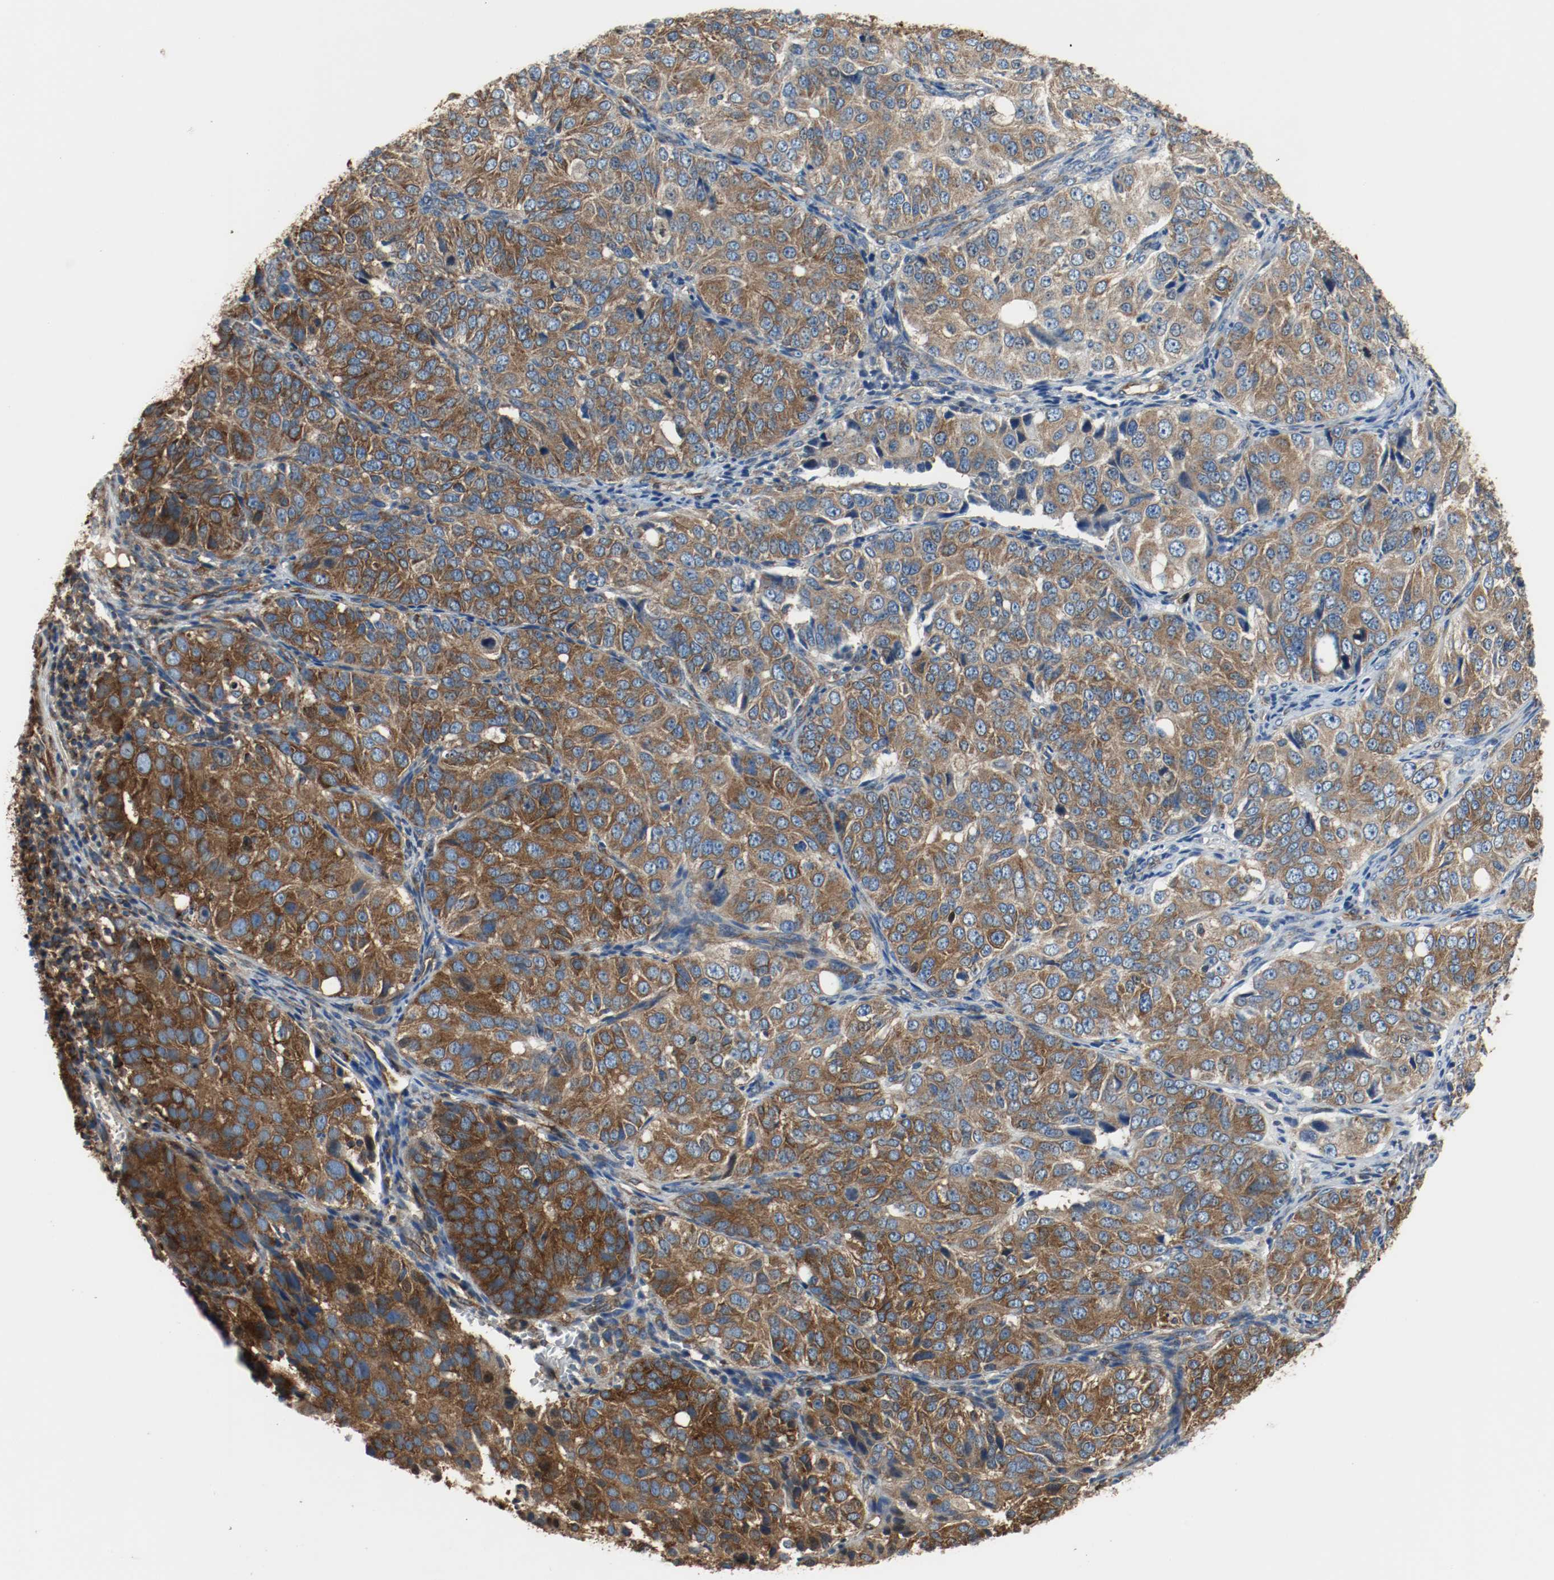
{"staining": {"intensity": "strong", "quantity": ">75%", "location": "cytoplasmic/membranous"}, "tissue": "ovarian cancer", "cell_type": "Tumor cells", "image_type": "cancer", "snomed": [{"axis": "morphology", "description": "Carcinoma, endometroid"}, {"axis": "topography", "description": "Ovary"}], "caption": "Immunohistochemistry (IHC) micrograph of human ovarian cancer (endometroid carcinoma) stained for a protein (brown), which exhibits high levels of strong cytoplasmic/membranous staining in approximately >75% of tumor cells.", "gene": "TUBA3D", "patient": {"sex": "female", "age": 51}}